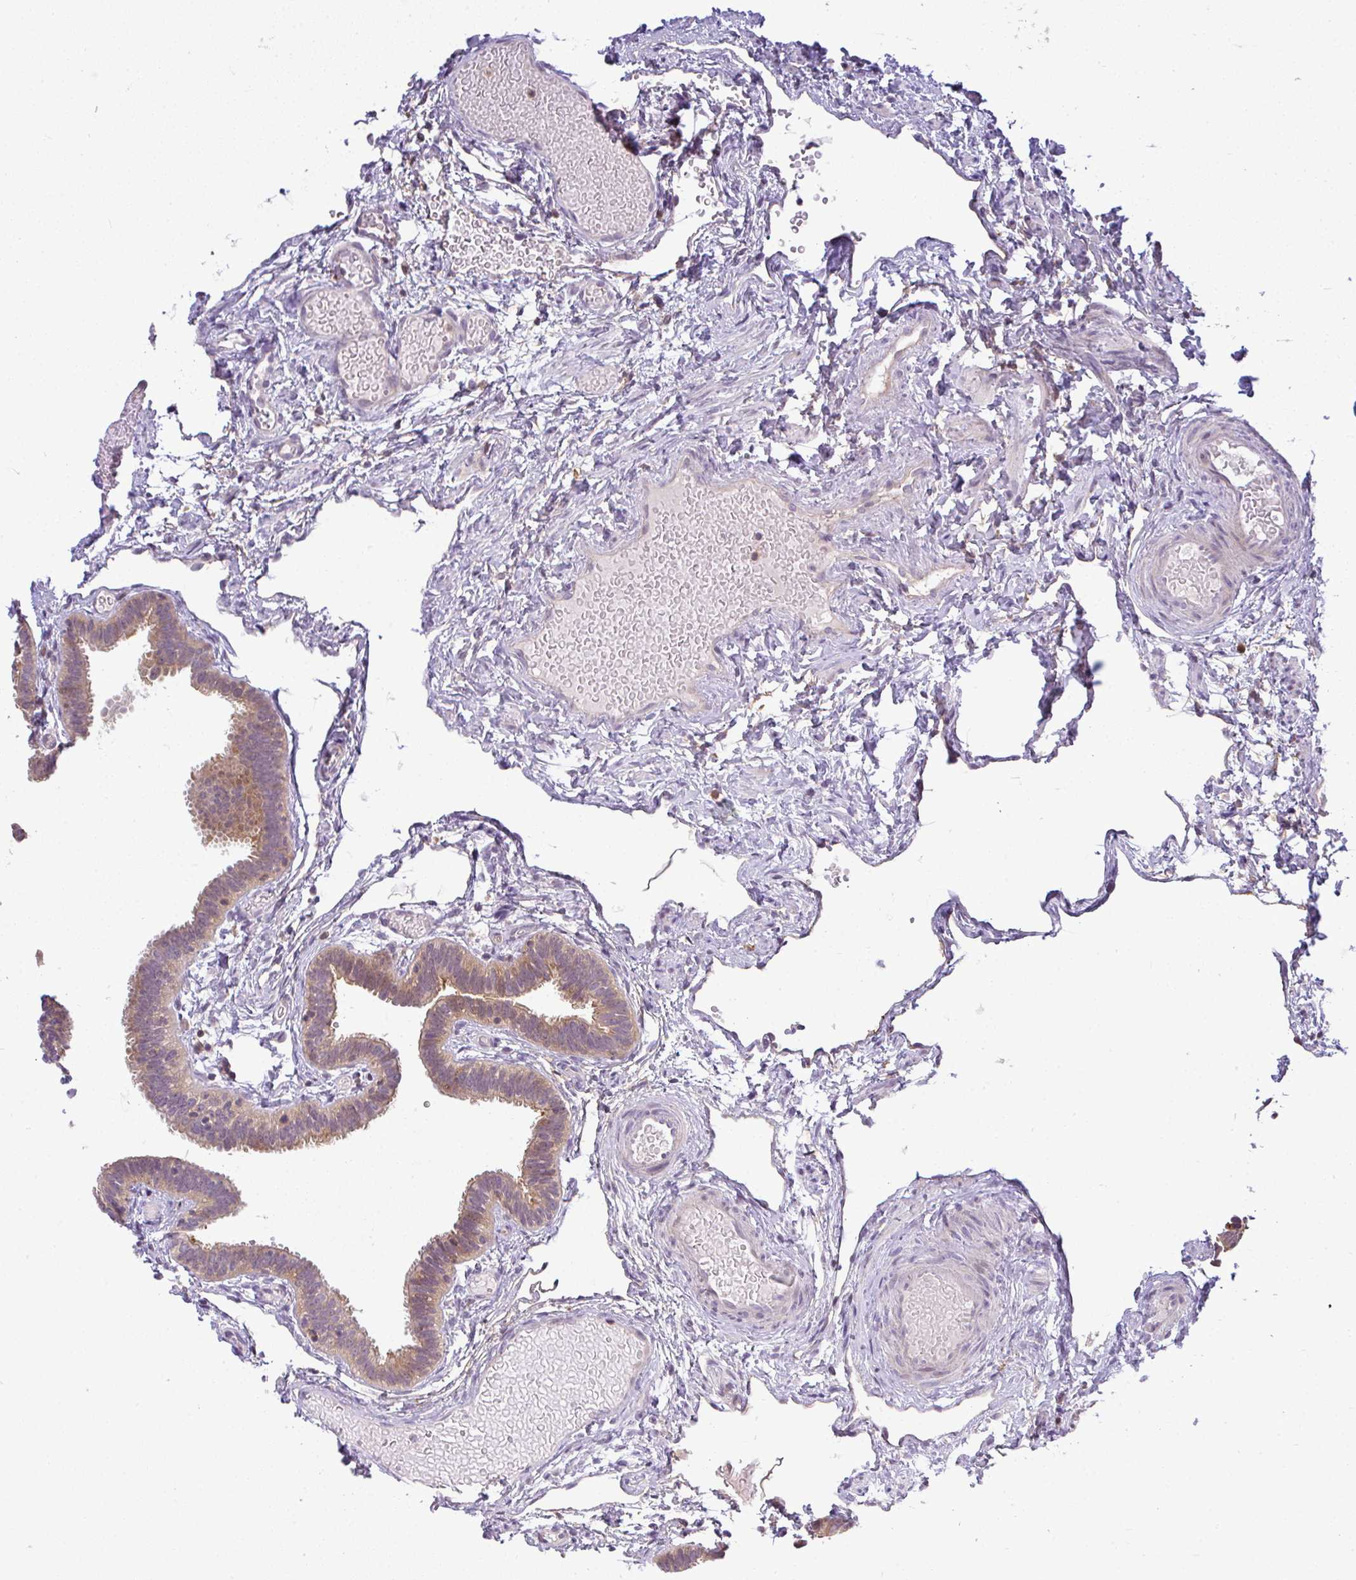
{"staining": {"intensity": "moderate", "quantity": ">75%", "location": "cytoplasmic/membranous"}, "tissue": "fallopian tube", "cell_type": "Glandular cells", "image_type": "normal", "snomed": [{"axis": "morphology", "description": "Normal tissue, NOS"}, {"axis": "topography", "description": "Fallopian tube"}], "caption": "Immunohistochemistry of benign fallopian tube exhibits medium levels of moderate cytoplasmic/membranous staining in about >75% of glandular cells. Using DAB (brown) and hematoxylin (blue) stains, captured at high magnification using brightfield microscopy.", "gene": "FAM153A", "patient": {"sex": "female", "age": 37}}